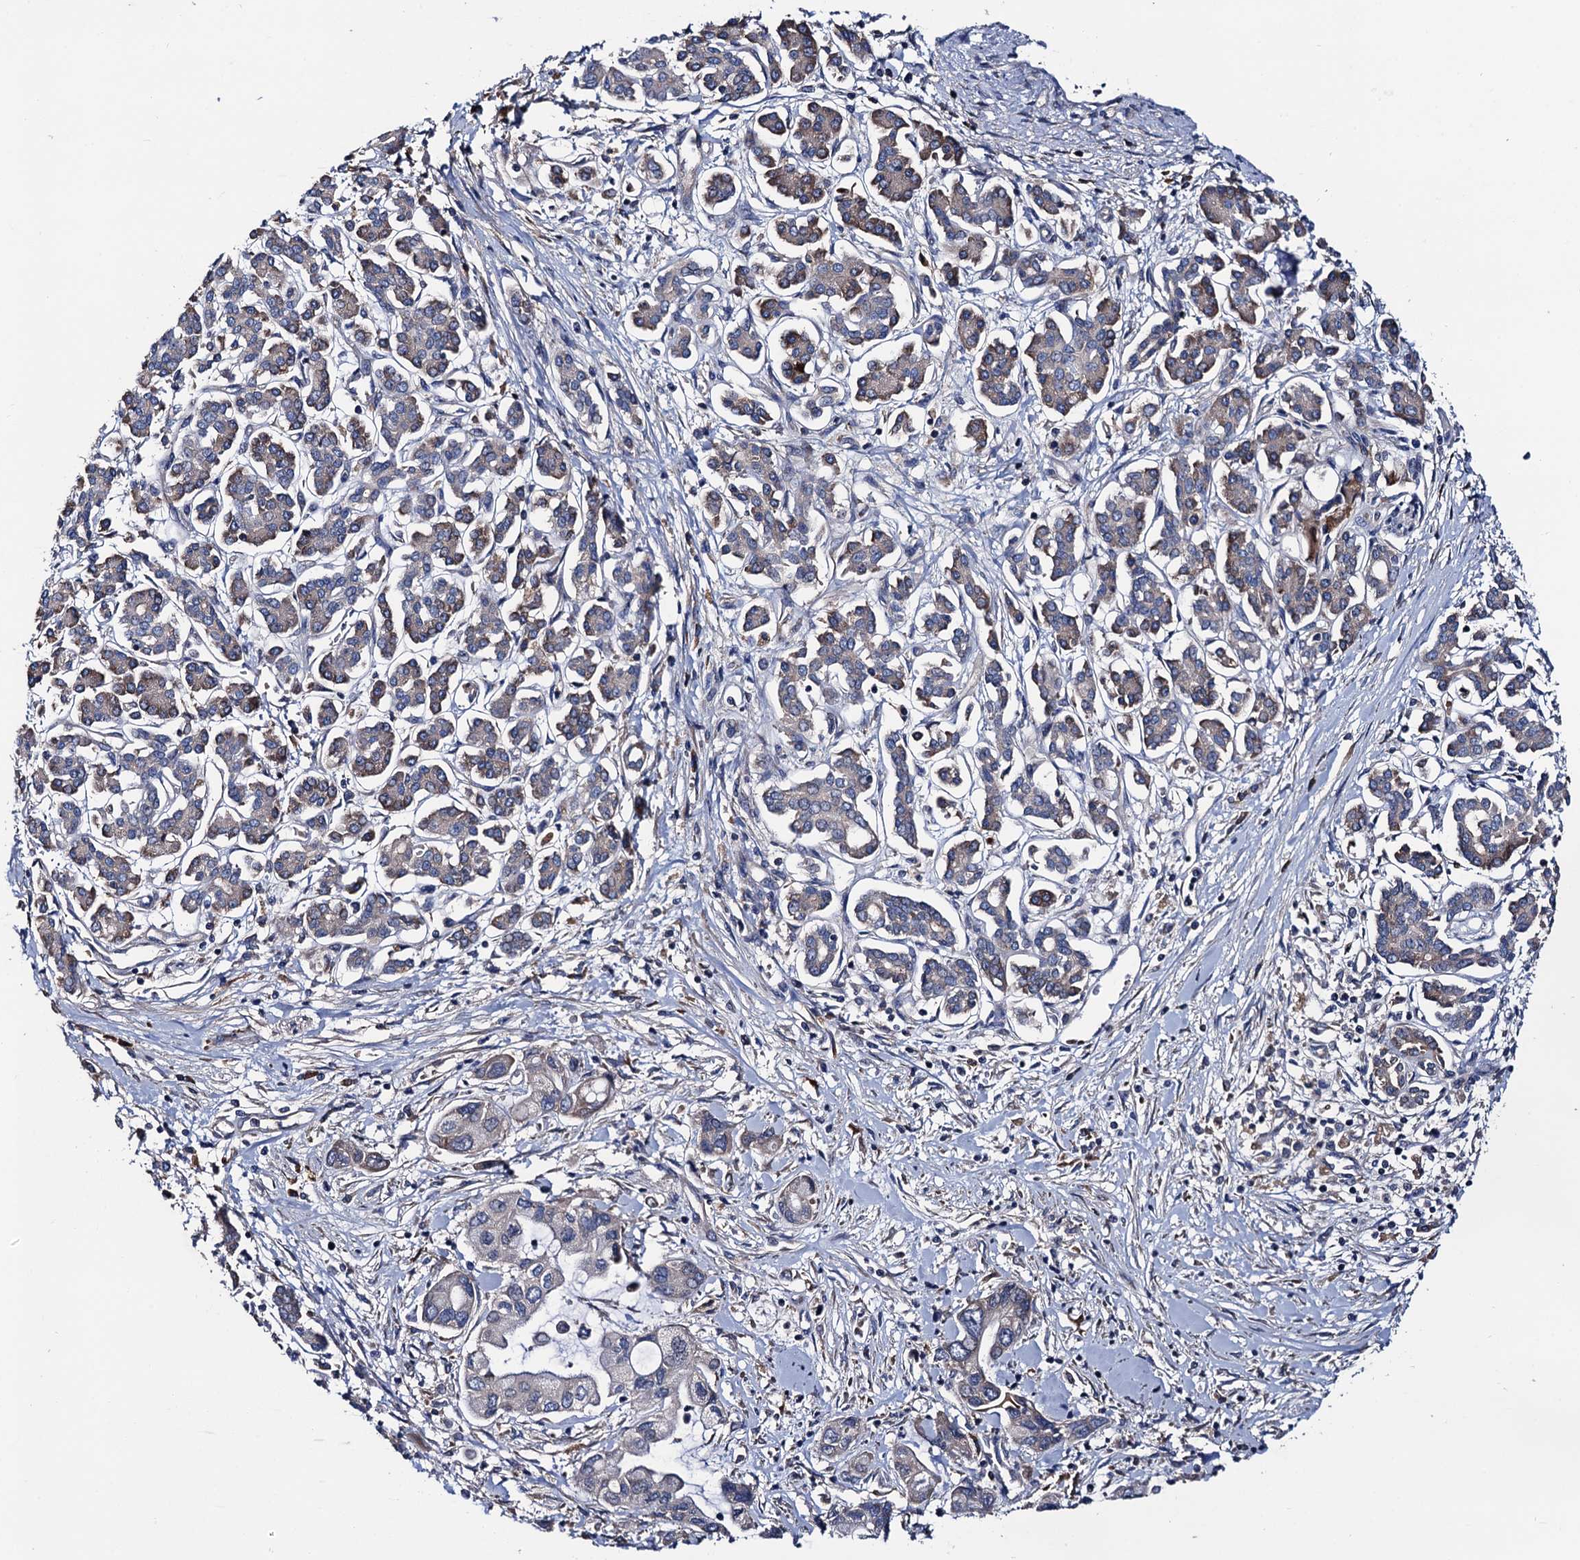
{"staining": {"intensity": "negative", "quantity": "none", "location": "none"}, "tissue": "pancreatic cancer", "cell_type": "Tumor cells", "image_type": "cancer", "snomed": [{"axis": "morphology", "description": "Adenocarcinoma, NOS"}, {"axis": "topography", "description": "Pancreas"}], "caption": "Human pancreatic cancer (adenocarcinoma) stained for a protein using immunohistochemistry reveals no expression in tumor cells.", "gene": "TRMT112", "patient": {"sex": "female", "age": 50}}